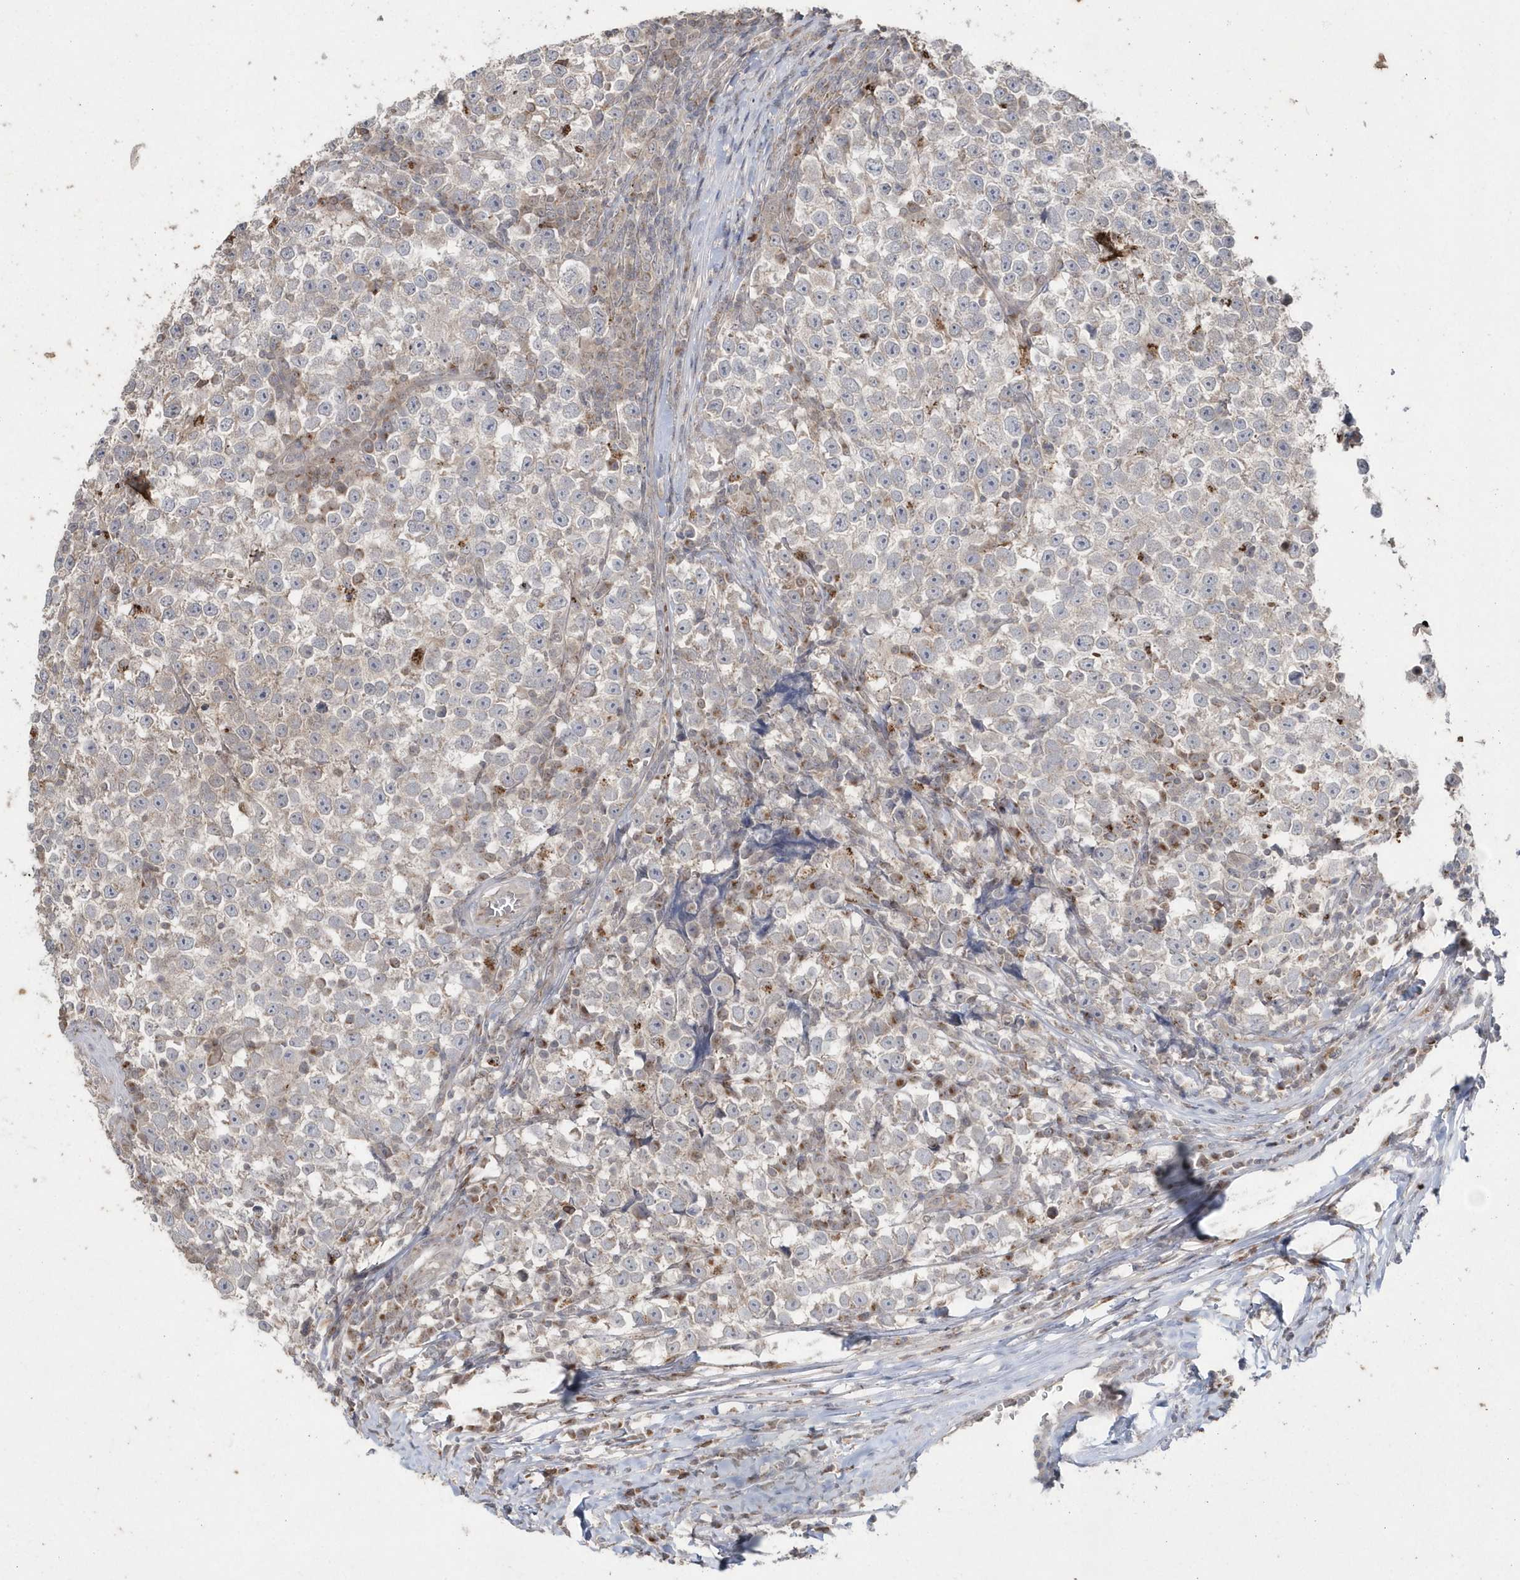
{"staining": {"intensity": "moderate", "quantity": "<25%", "location": "cytoplasmic/membranous"}, "tissue": "testis cancer", "cell_type": "Tumor cells", "image_type": "cancer", "snomed": [{"axis": "morphology", "description": "Normal tissue, NOS"}, {"axis": "morphology", "description": "Seminoma, NOS"}, {"axis": "topography", "description": "Testis"}], "caption": "Immunohistochemical staining of seminoma (testis) reveals low levels of moderate cytoplasmic/membranous protein staining in about <25% of tumor cells. (DAB (3,3'-diaminobenzidine) IHC, brown staining for protein, blue staining for nuclei).", "gene": "GEMIN6", "patient": {"sex": "male", "age": 43}}